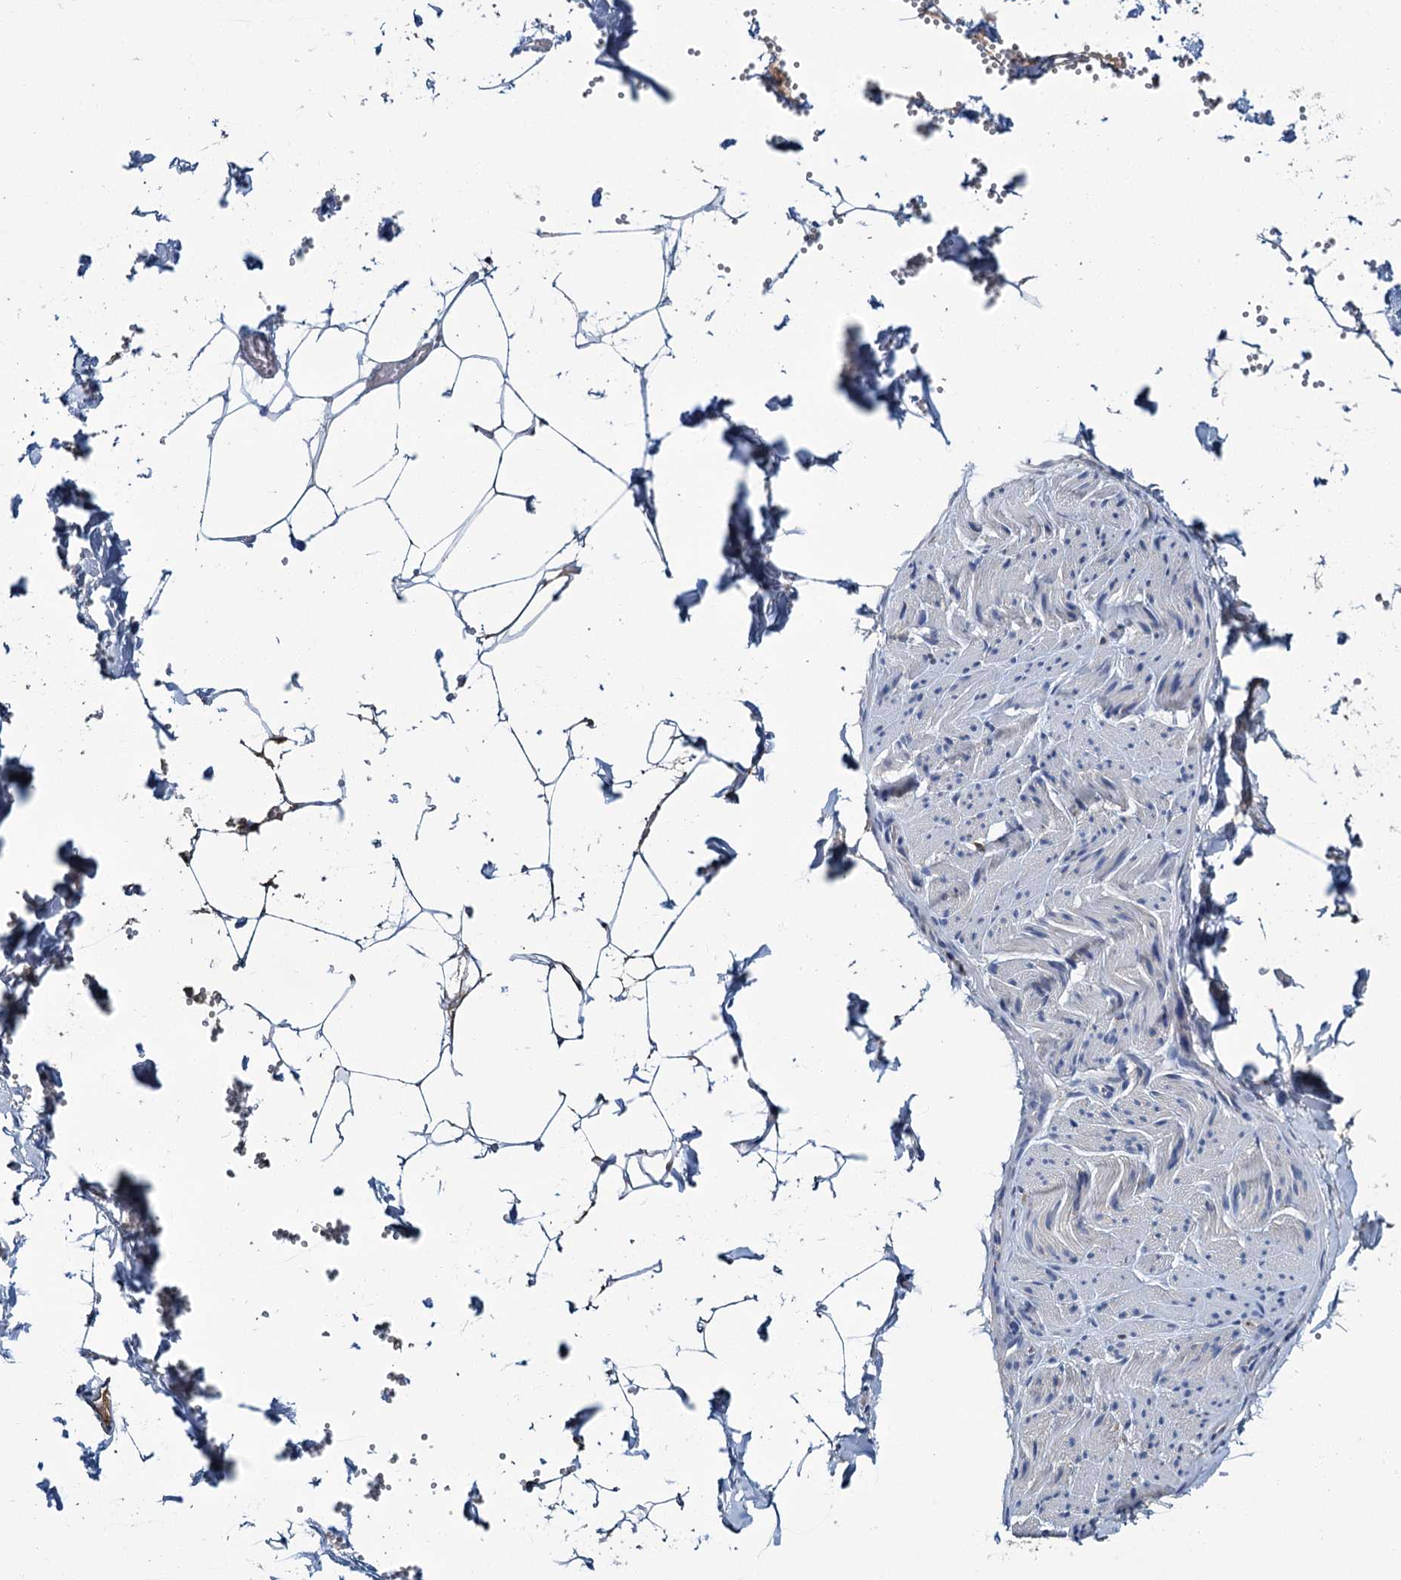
{"staining": {"intensity": "negative", "quantity": "none", "location": "none"}, "tissue": "adipose tissue", "cell_type": "Adipocytes", "image_type": "normal", "snomed": [{"axis": "morphology", "description": "Normal tissue, NOS"}, {"axis": "topography", "description": "Gallbladder"}, {"axis": "topography", "description": "Peripheral nerve tissue"}], "caption": "This histopathology image is of normal adipose tissue stained with IHC to label a protein in brown with the nuclei are counter-stained blue. There is no expression in adipocytes.", "gene": "FGFR2", "patient": {"sex": "male", "age": 38}}